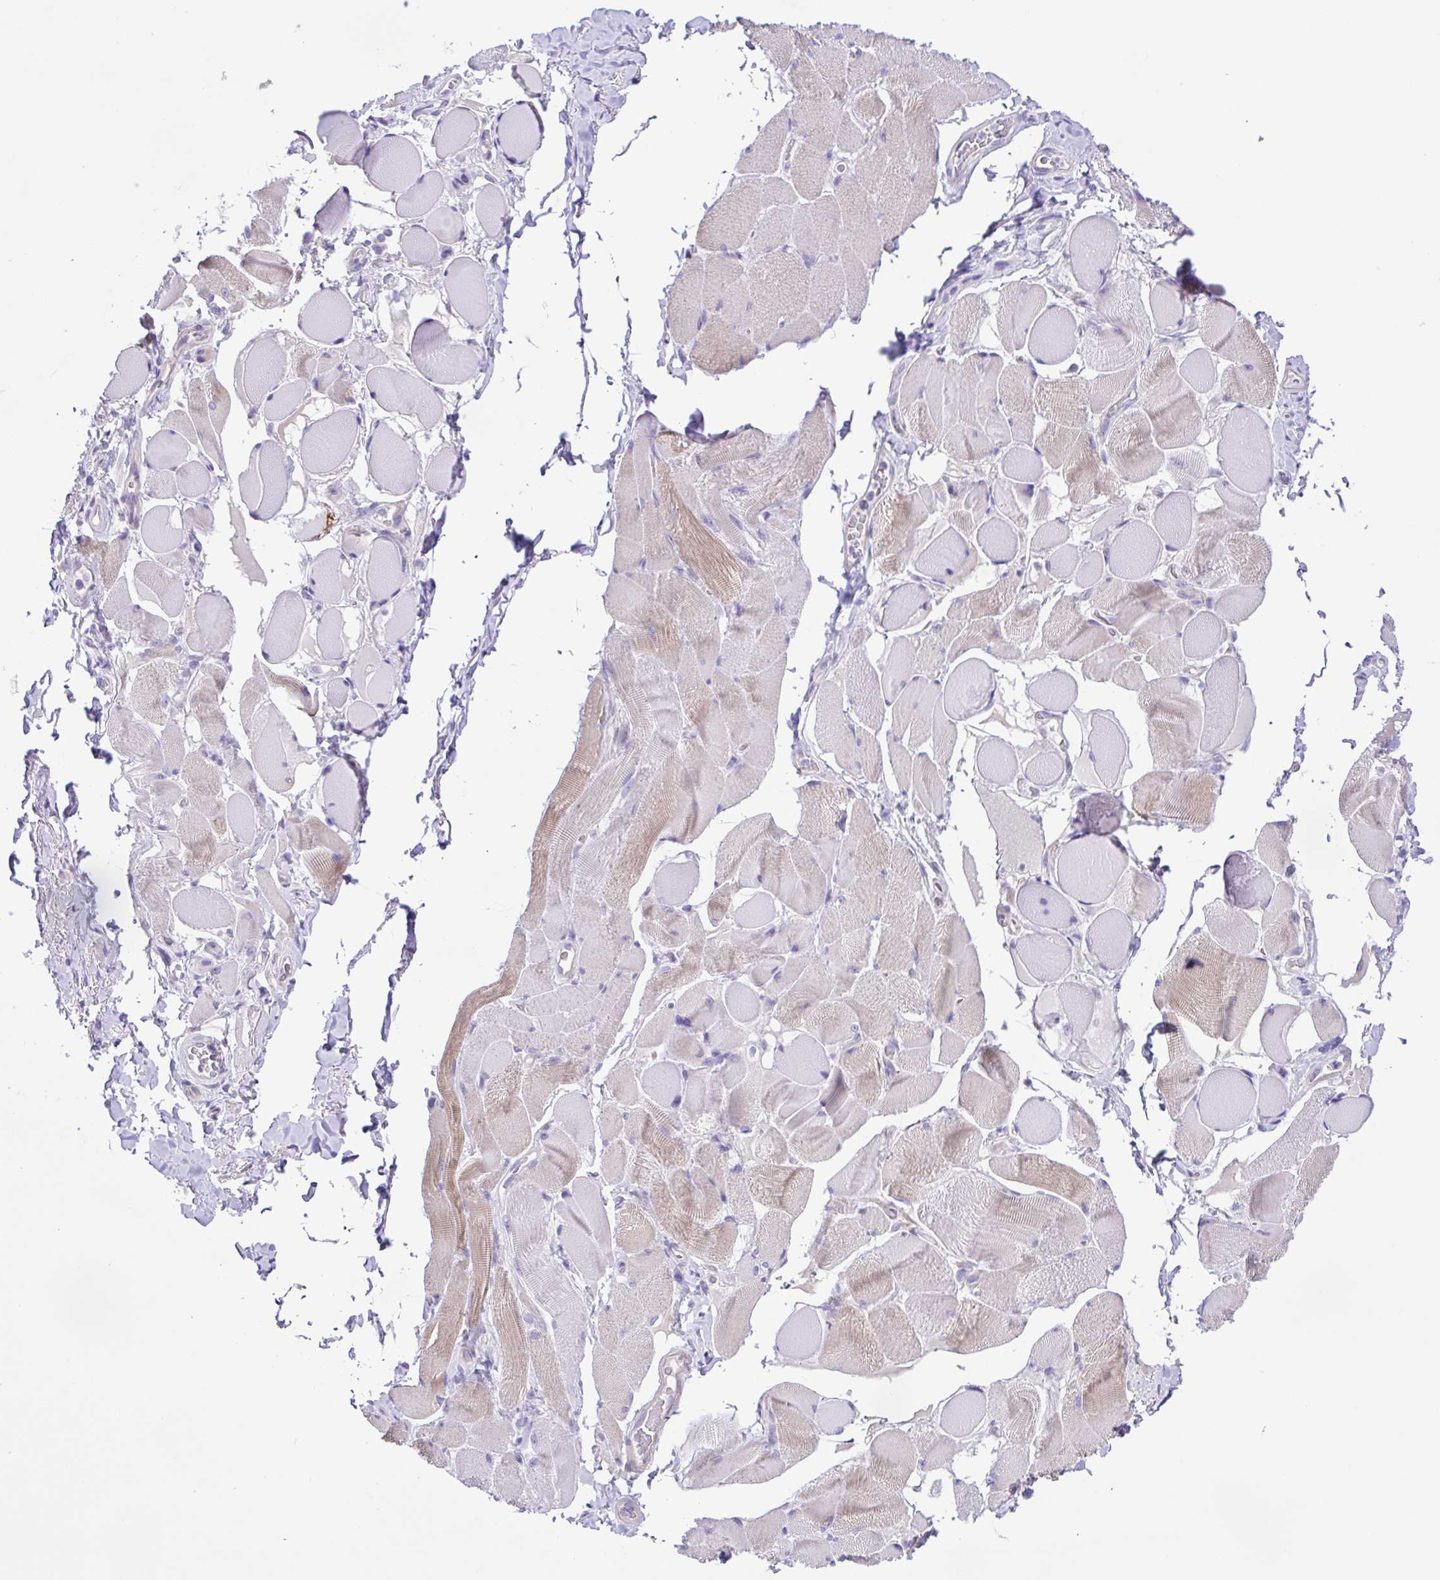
{"staining": {"intensity": "weak", "quantity": "<25%", "location": "cytoplasmic/membranous"}, "tissue": "skeletal muscle", "cell_type": "Myocytes", "image_type": "normal", "snomed": [{"axis": "morphology", "description": "Normal tissue, NOS"}, {"axis": "topography", "description": "Skeletal muscle"}, {"axis": "topography", "description": "Anal"}, {"axis": "topography", "description": "Peripheral nerve tissue"}], "caption": "An image of skeletal muscle stained for a protein displays no brown staining in myocytes. (DAB (3,3'-diaminobenzidine) immunohistochemistry (IHC) with hematoxylin counter stain).", "gene": "ISM2", "patient": {"sex": "male", "age": 53}}